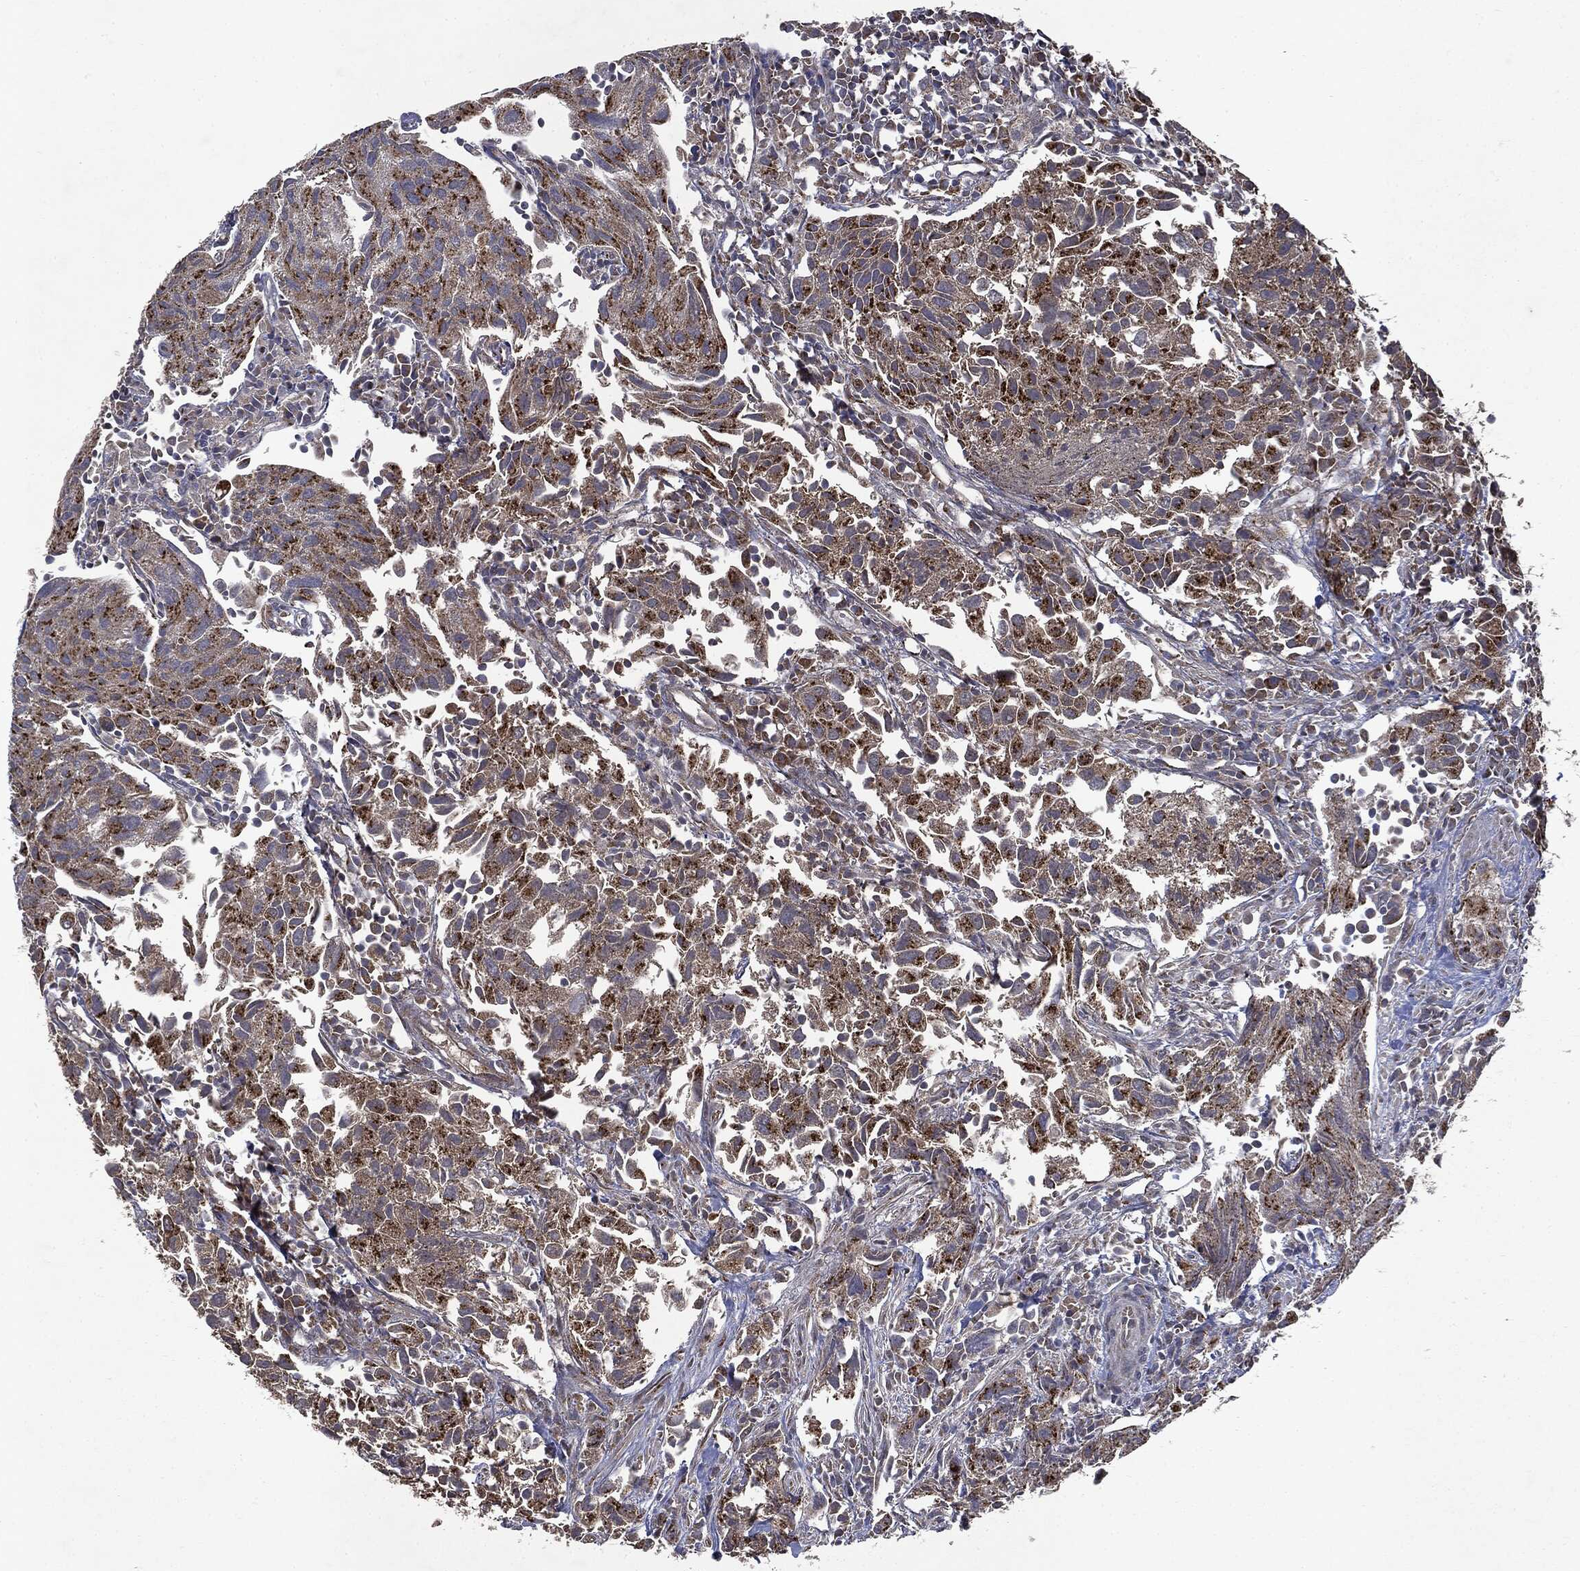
{"staining": {"intensity": "strong", "quantity": ">75%", "location": "cytoplasmic/membranous"}, "tissue": "urothelial cancer", "cell_type": "Tumor cells", "image_type": "cancer", "snomed": [{"axis": "morphology", "description": "Urothelial carcinoma, High grade"}, {"axis": "topography", "description": "Urinary bladder"}], "caption": "Human high-grade urothelial carcinoma stained with a brown dye exhibits strong cytoplasmic/membranous positive expression in approximately >75% of tumor cells.", "gene": "PLPPR2", "patient": {"sex": "female", "age": 75}}